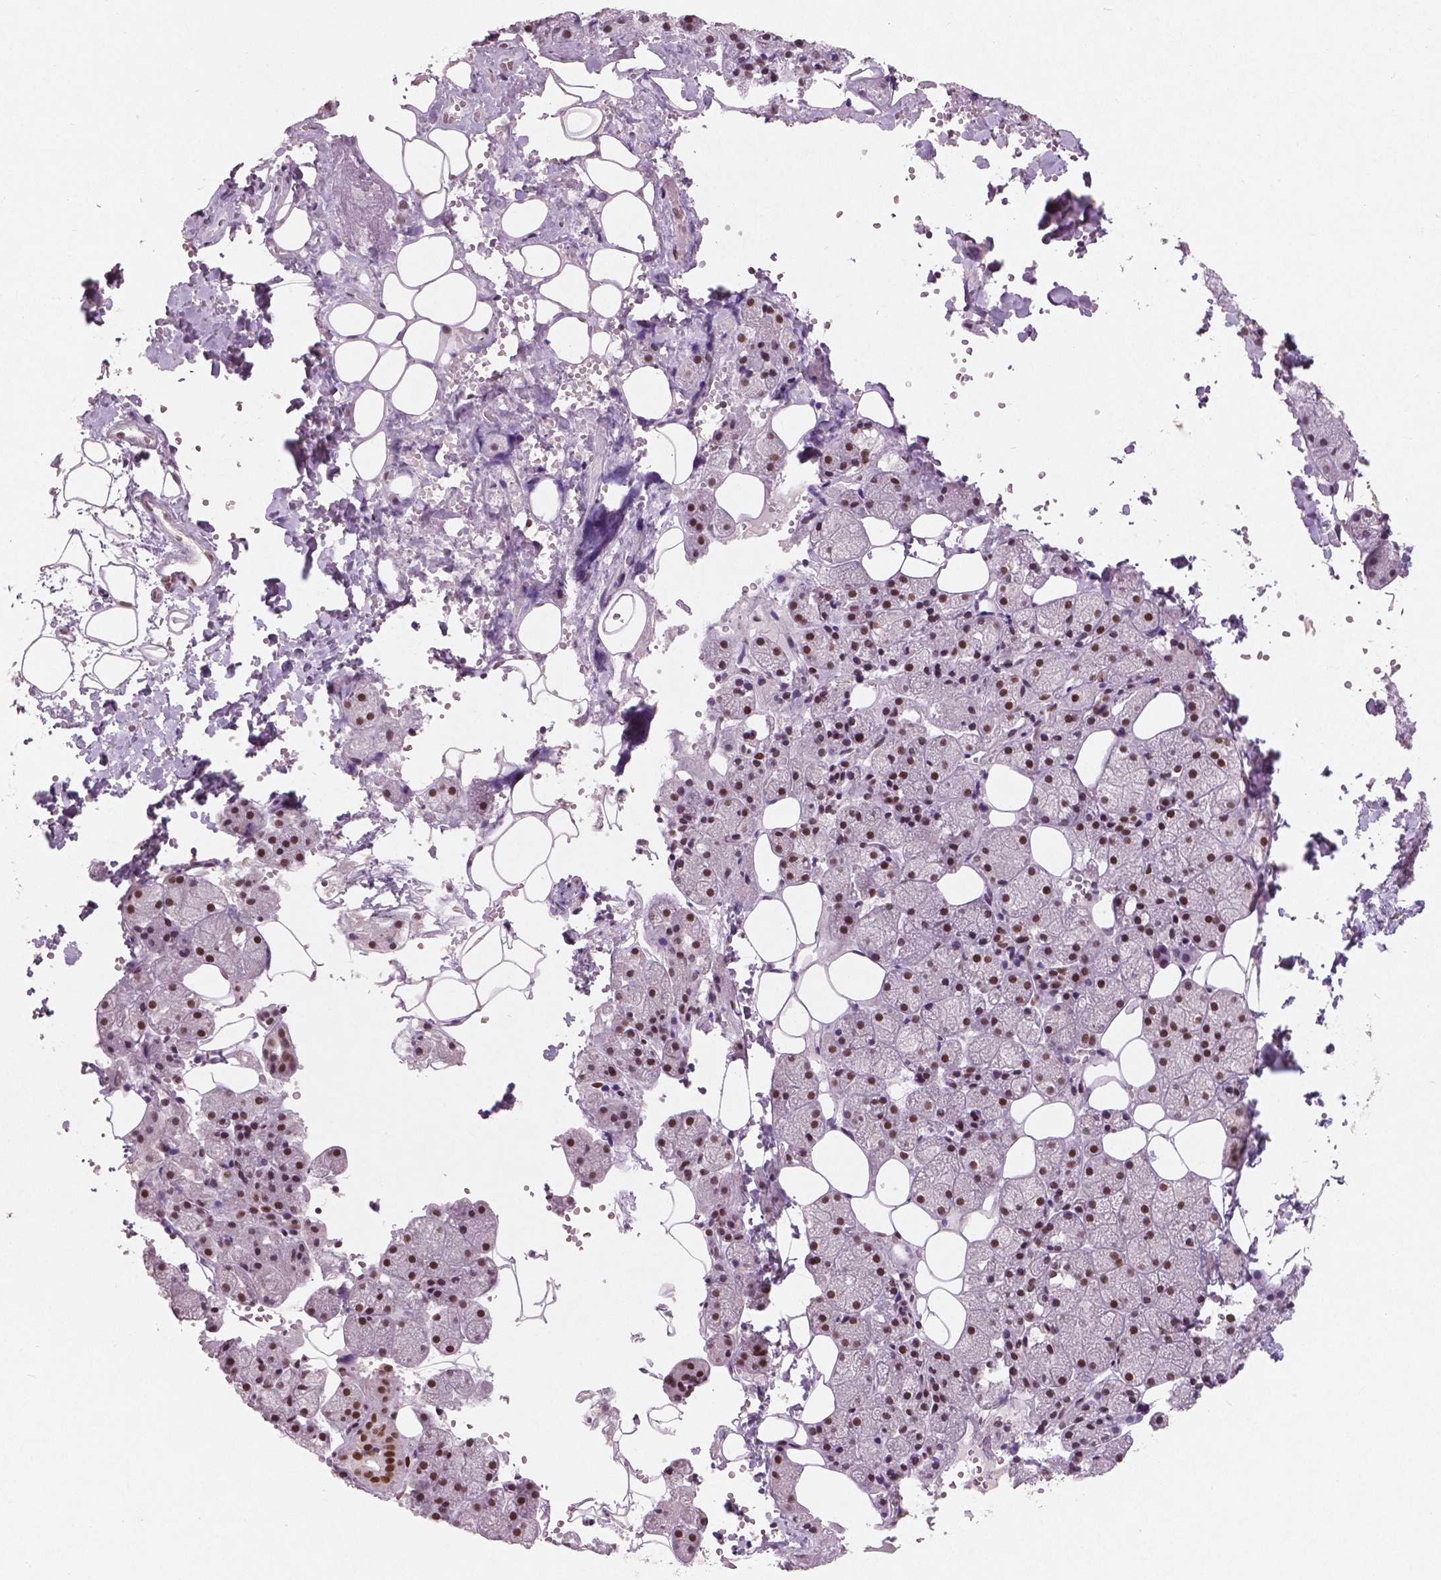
{"staining": {"intensity": "moderate", "quantity": ">75%", "location": "nuclear"}, "tissue": "salivary gland", "cell_type": "Glandular cells", "image_type": "normal", "snomed": [{"axis": "morphology", "description": "Normal tissue, NOS"}, {"axis": "topography", "description": "Salivary gland"}], "caption": "Immunohistochemical staining of benign human salivary gland displays moderate nuclear protein expression in approximately >75% of glandular cells. The staining was performed using DAB to visualize the protein expression in brown, while the nuclei were stained in blue with hematoxylin (Magnification: 20x).", "gene": "BRD4", "patient": {"sex": "male", "age": 38}}